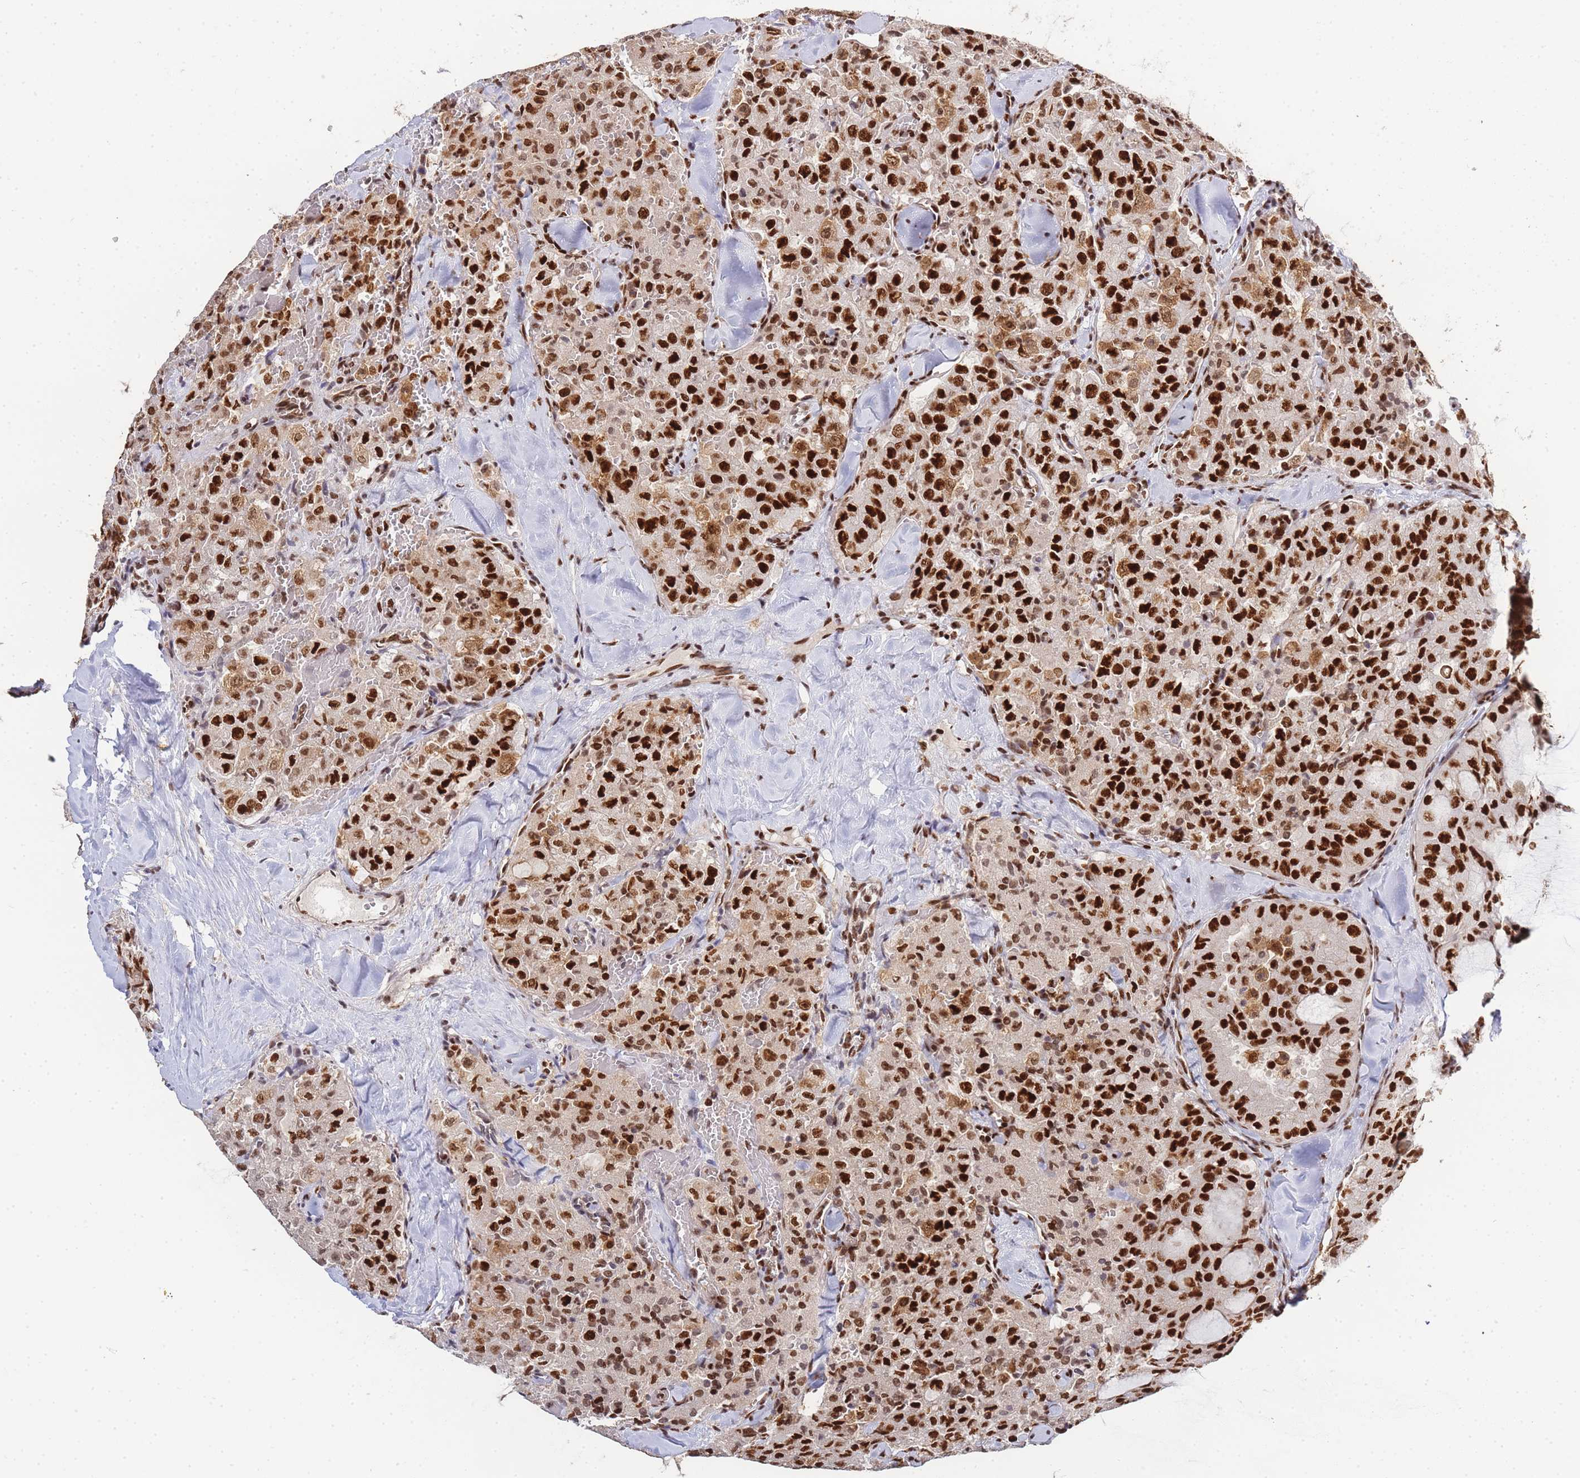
{"staining": {"intensity": "strong", "quantity": ">75%", "location": "nuclear"}, "tissue": "thyroid cancer", "cell_type": "Tumor cells", "image_type": "cancer", "snomed": [{"axis": "morphology", "description": "Follicular adenoma carcinoma, NOS"}, {"axis": "topography", "description": "Thyroid gland"}], "caption": "Thyroid follicular adenoma carcinoma stained with a brown dye demonstrates strong nuclear positive staining in approximately >75% of tumor cells.", "gene": "PRKDC", "patient": {"sex": "male", "age": 75}}